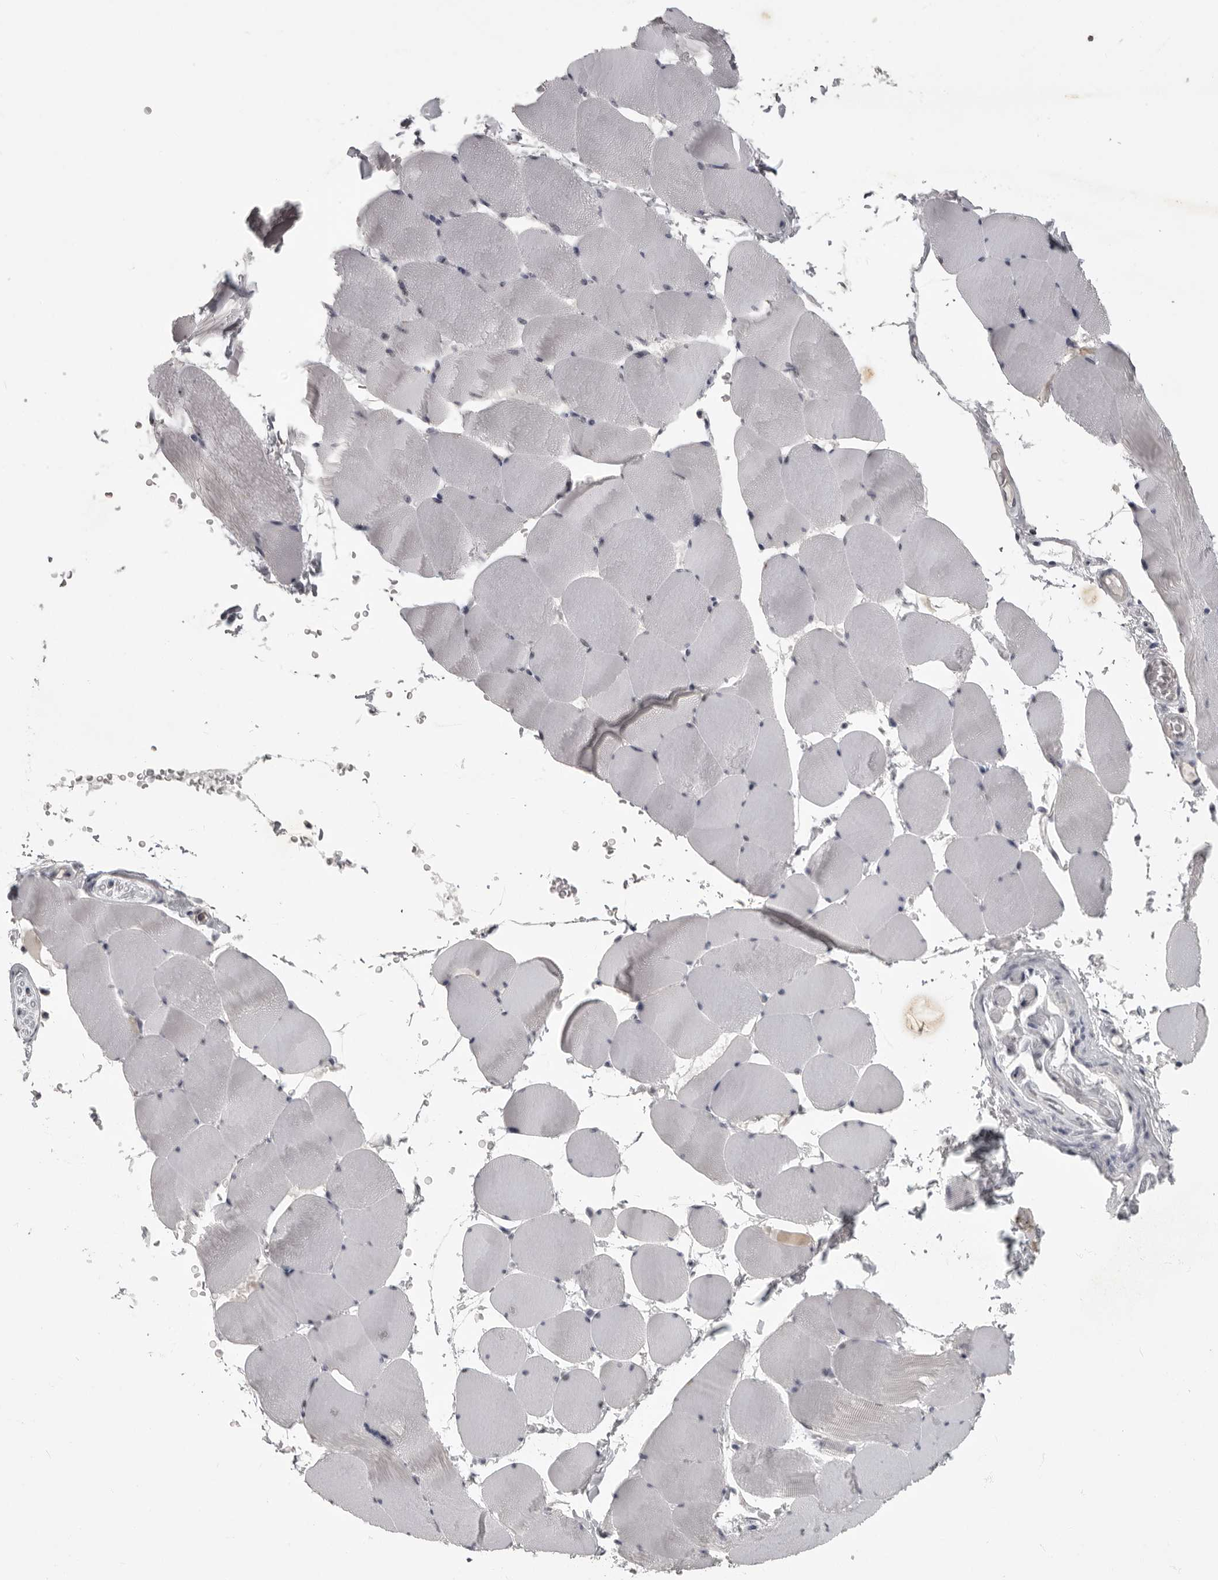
{"staining": {"intensity": "negative", "quantity": "none", "location": "none"}, "tissue": "skeletal muscle", "cell_type": "Myocytes", "image_type": "normal", "snomed": [{"axis": "morphology", "description": "Normal tissue, NOS"}, {"axis": "topography", "description": "Skeletal muscle"}], "caption": "Micrograph shows no protein staining in myocytes of unremarkable skeletal muscle.", "gene": "MRTO4", "patient": {"sex": "male", "age": 62}}